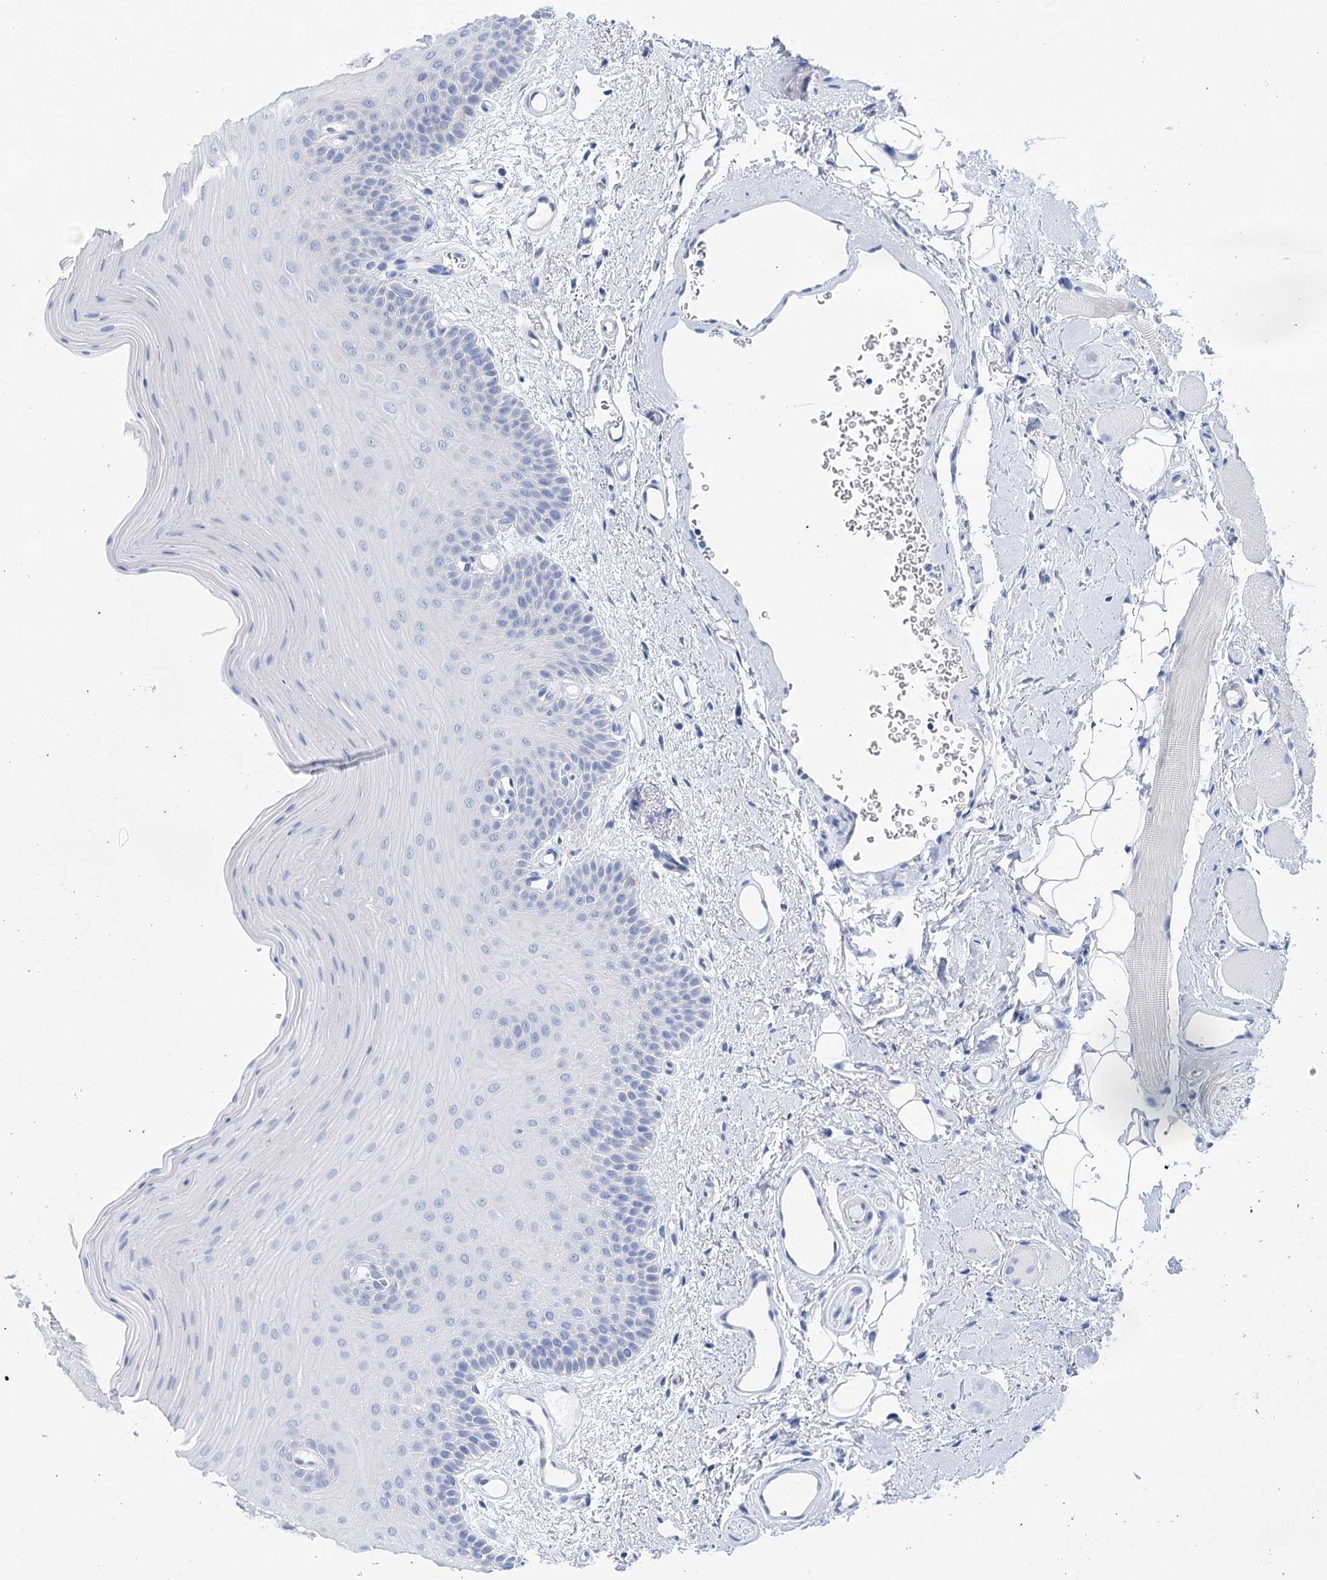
{"staining": {"intensity": "negative", "quantity": "none", "location": "none"}, "tissue": "oral mucosa", "cell_type": "Squamous epithelial cells", "image_type": "normal", "snomed": [{"axis": "morphology", "description": "Normal tissue, NOS"}, {"axis": "topography", "description": "Oral tissue"}], "caption": "IHC micrograph of unremarkable oral mucosa: oral mucosa stained with DAB demonstrates no significant protein positivity in squamous epithelial cells. (DAB (3,3'-diaminobenzidine) immunohistochemistry (IHC) visualized using brightfield microscopy, high magnification).", "gene": "LALBA", "patient": {"sex": "male", "age": 68}}